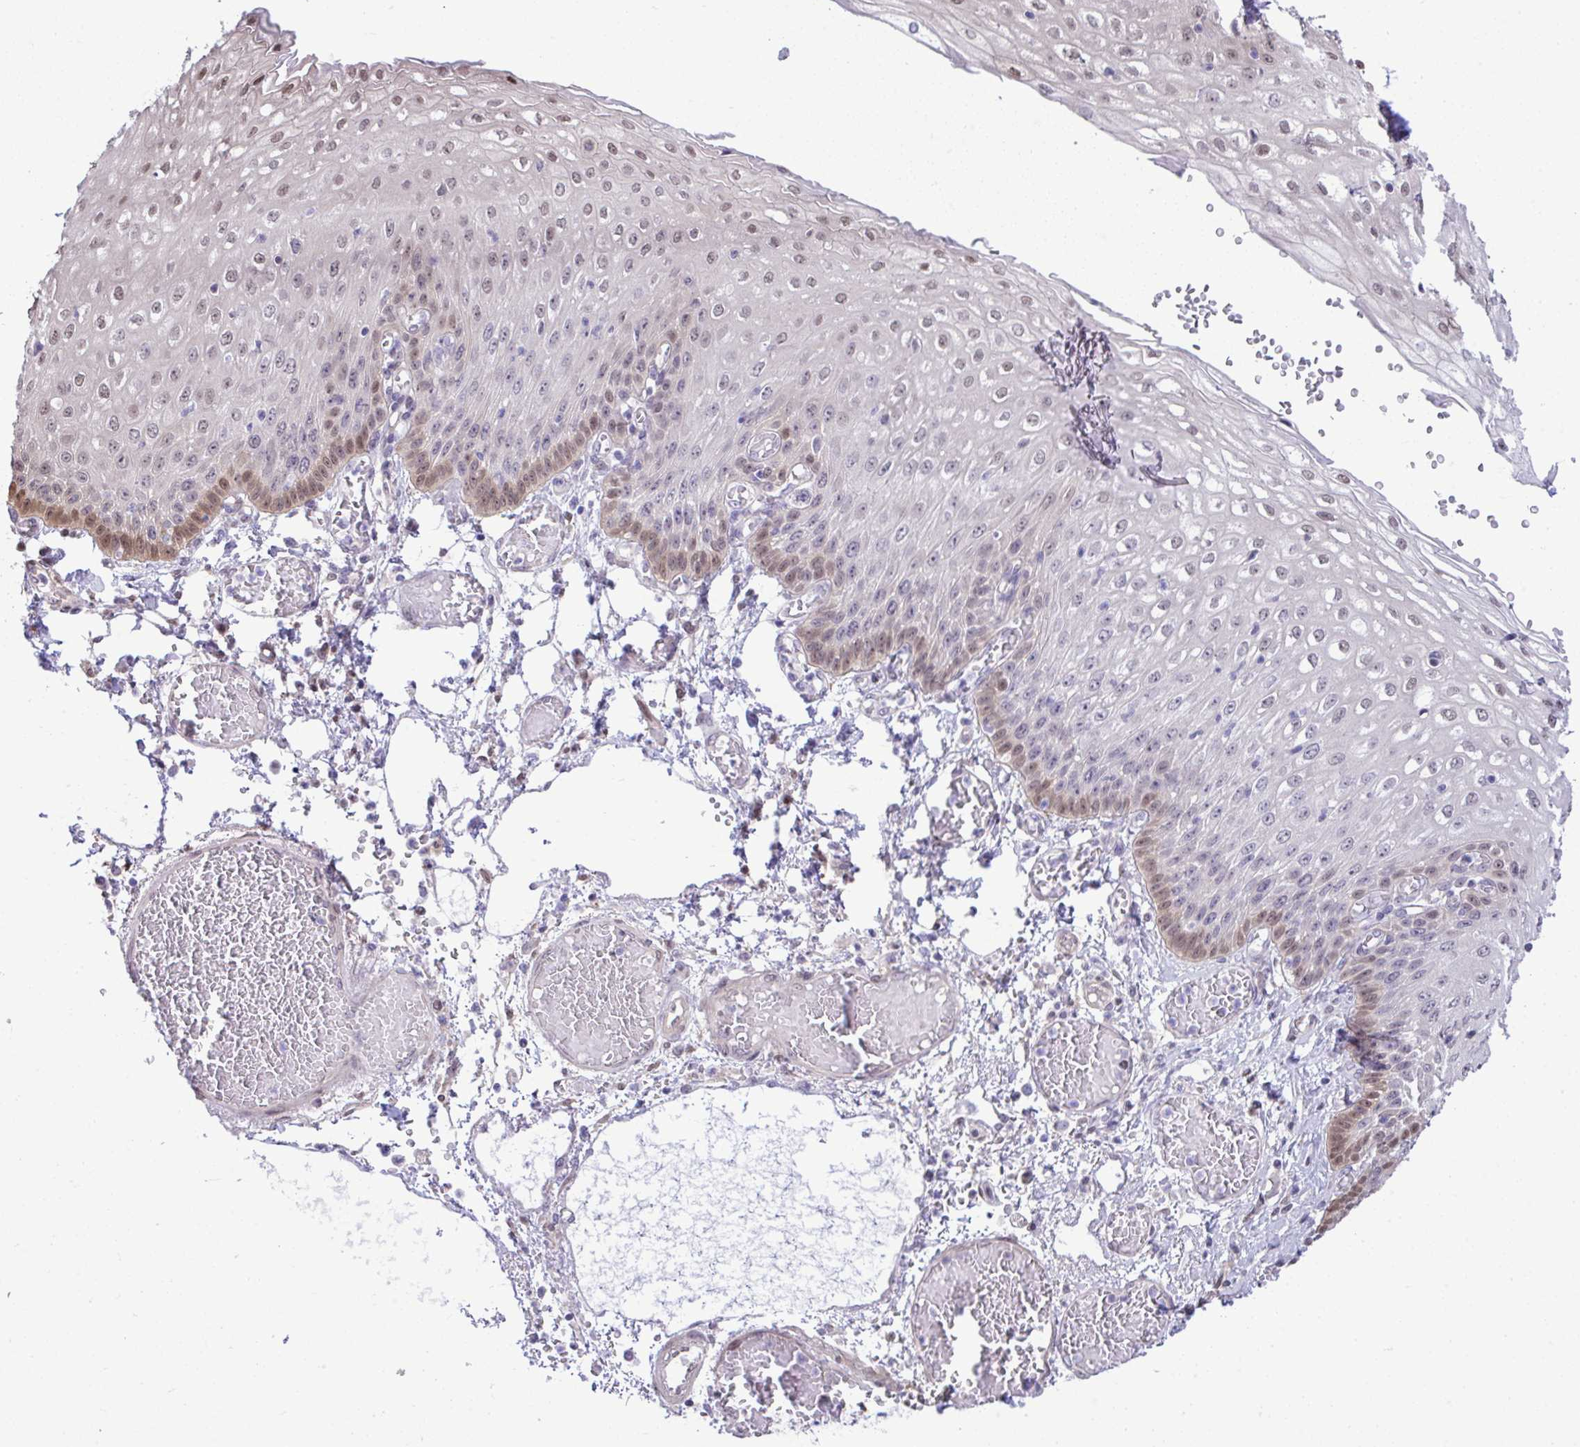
{"staining": {"intensity": "moderate", "quantity": "25%-75%", "location": "cytoplasmic/membranous,nuclear"}, "tissue": "esophagus", "cell_type": "Squamous epithelial cells", "image_type": "normal", "snomed": [{"axis": "morphology", "description": "Normal tissue, NOS"}, {"axis": "morphology", "description": "Adenocarcinoma, NOS"}, {"axis": "topography", "description": "Esophagus"}], "caption": "Esophagus stained with DAB (3,3'-diaminobenzidine) immunohistochemistry shows medium levels of moderate cytoplasmic/membranous,nuclear positivity in about 25%-75% of squamous epithelial cells. Nuclei are stained in blue.", "gene": "ZNF485", "patient": {"sex": "male", "age": 81}}